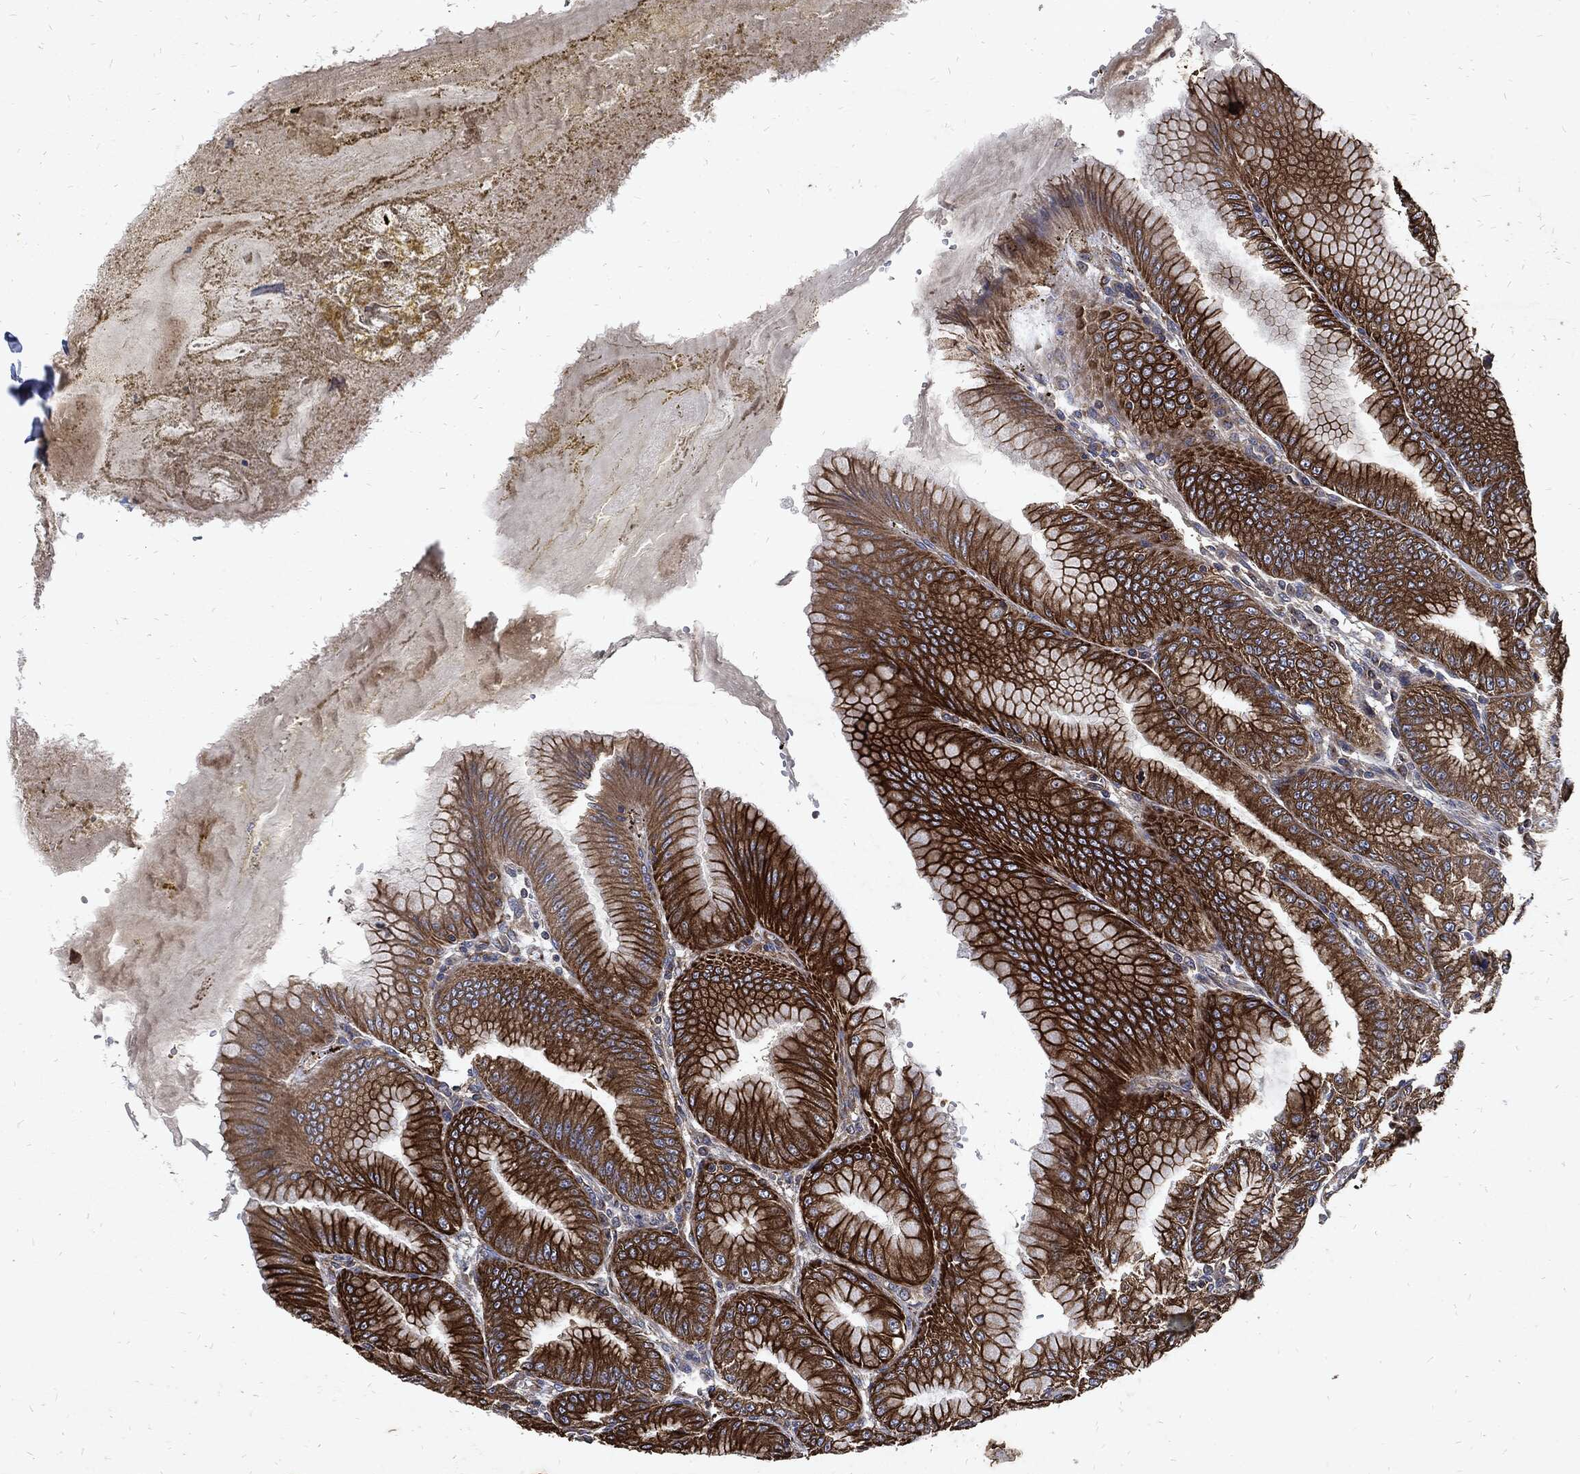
{"staining": {"intensity": "strong", "quantity": ">75%", "location": "cytoplasmic/membranous"}, "tissue": "stomach", "cell_type": "Glandular cells", "image_type": "normal", "snomed": [{"axis": "morphology", "description": "Normal tissue, NOS"}, {"axis": "topography", "description": "Stomach"}], "caption": "This is a photomicrograph of IHC staining of benign stomach, which shows strong expression in the cytoplasmic/membranous of glandular cells.", "gene": "DCTN1", "patient": {"sex": "male", "age": 71}}